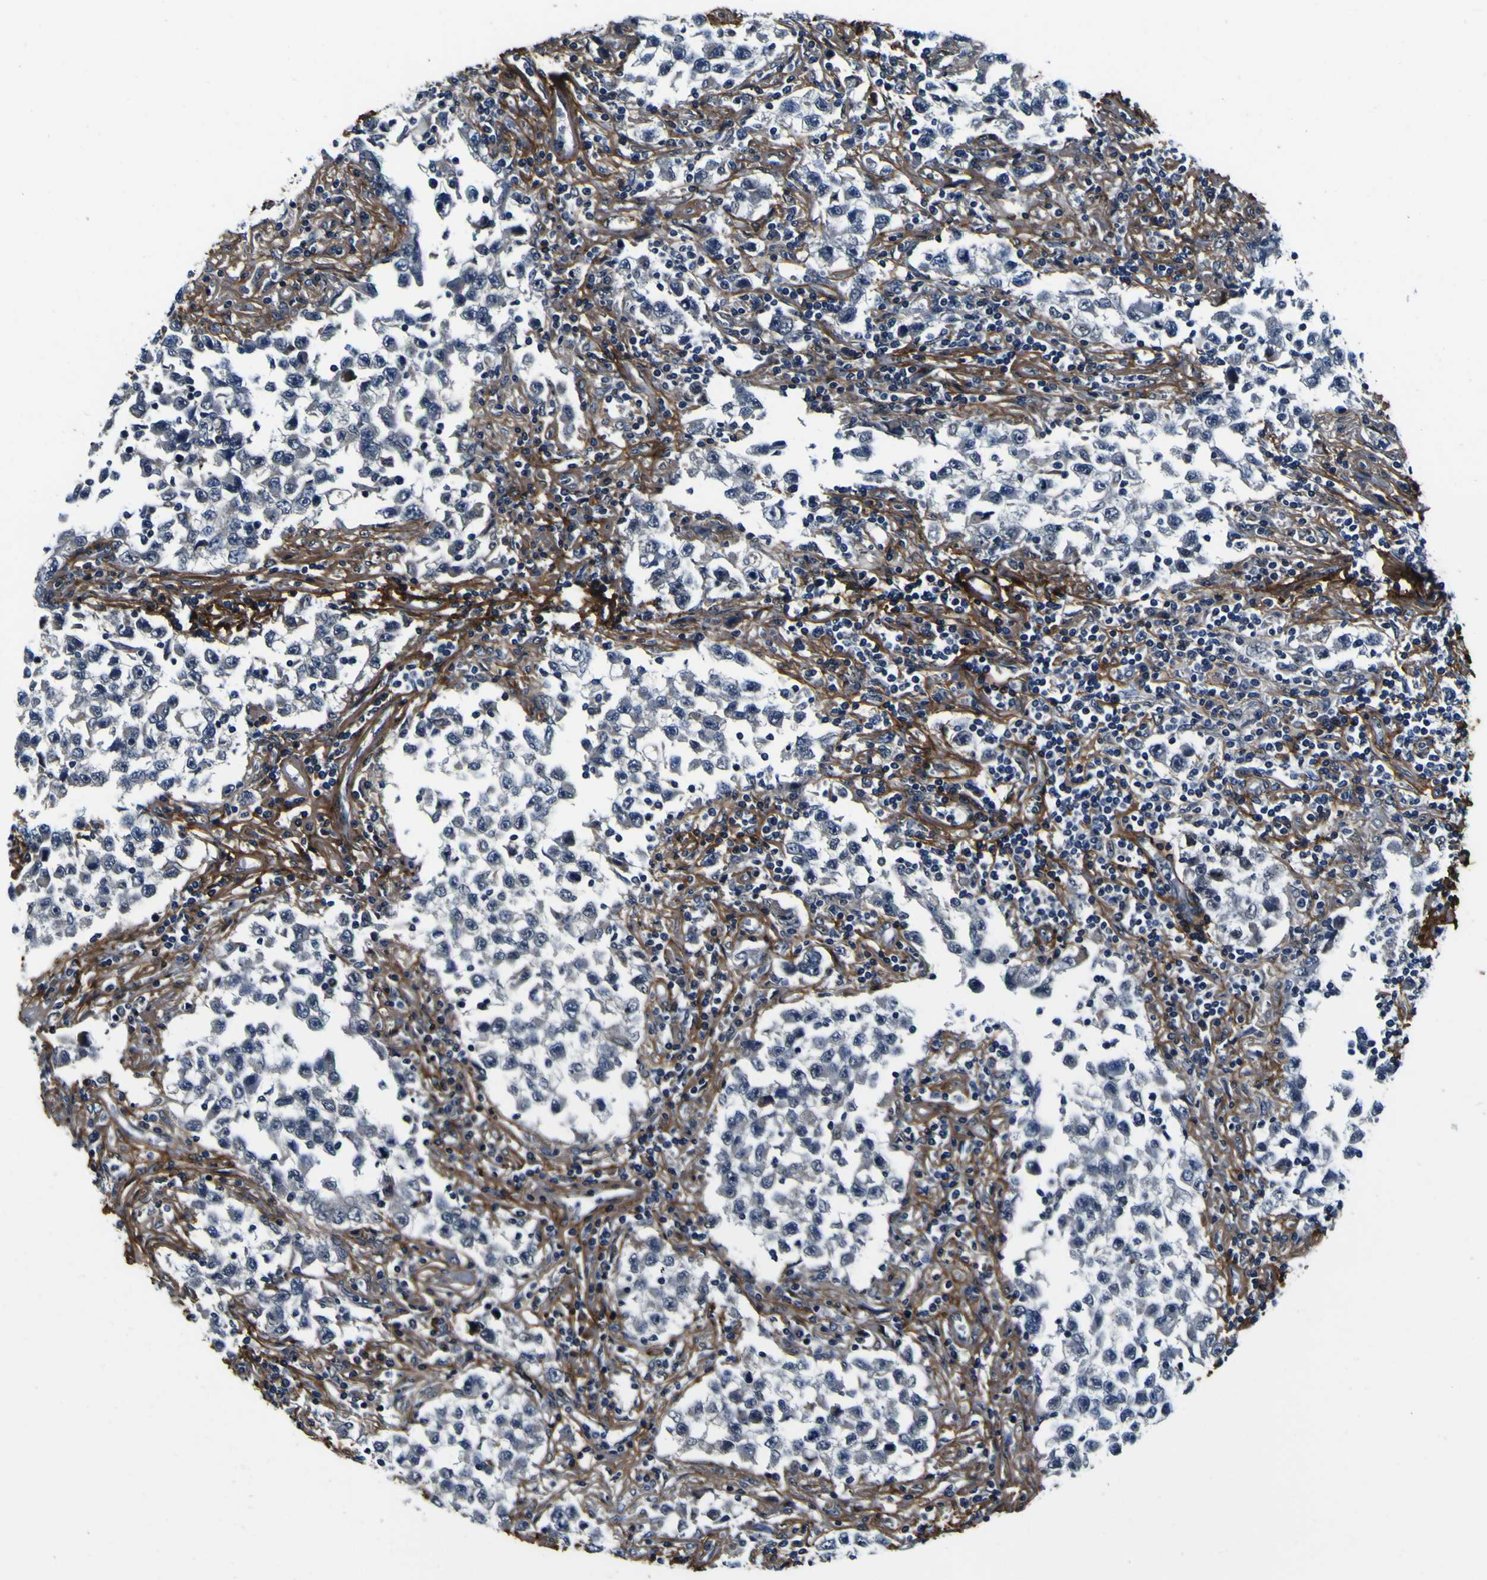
{"staining": {"intensity": "negative", "quantity": "none", "location": "none"}, "tissue": "testis cancer", "cell_type": "Tumor cells", "image_type": "cancer", "snomed": [{"axis": "morphology", "description": "Seminoma, NOS"}, {"axis": "topography", "description": "Testis"}], "caption": "IHC micrograph of neoplastic tissue: testis cancer stained with DAB (3,3'-diaminobenzidine) demonstrates no significant protein staining in tumor cells.", "gene": "POSTN", "patient": {"sex": "male", "age": 33}}